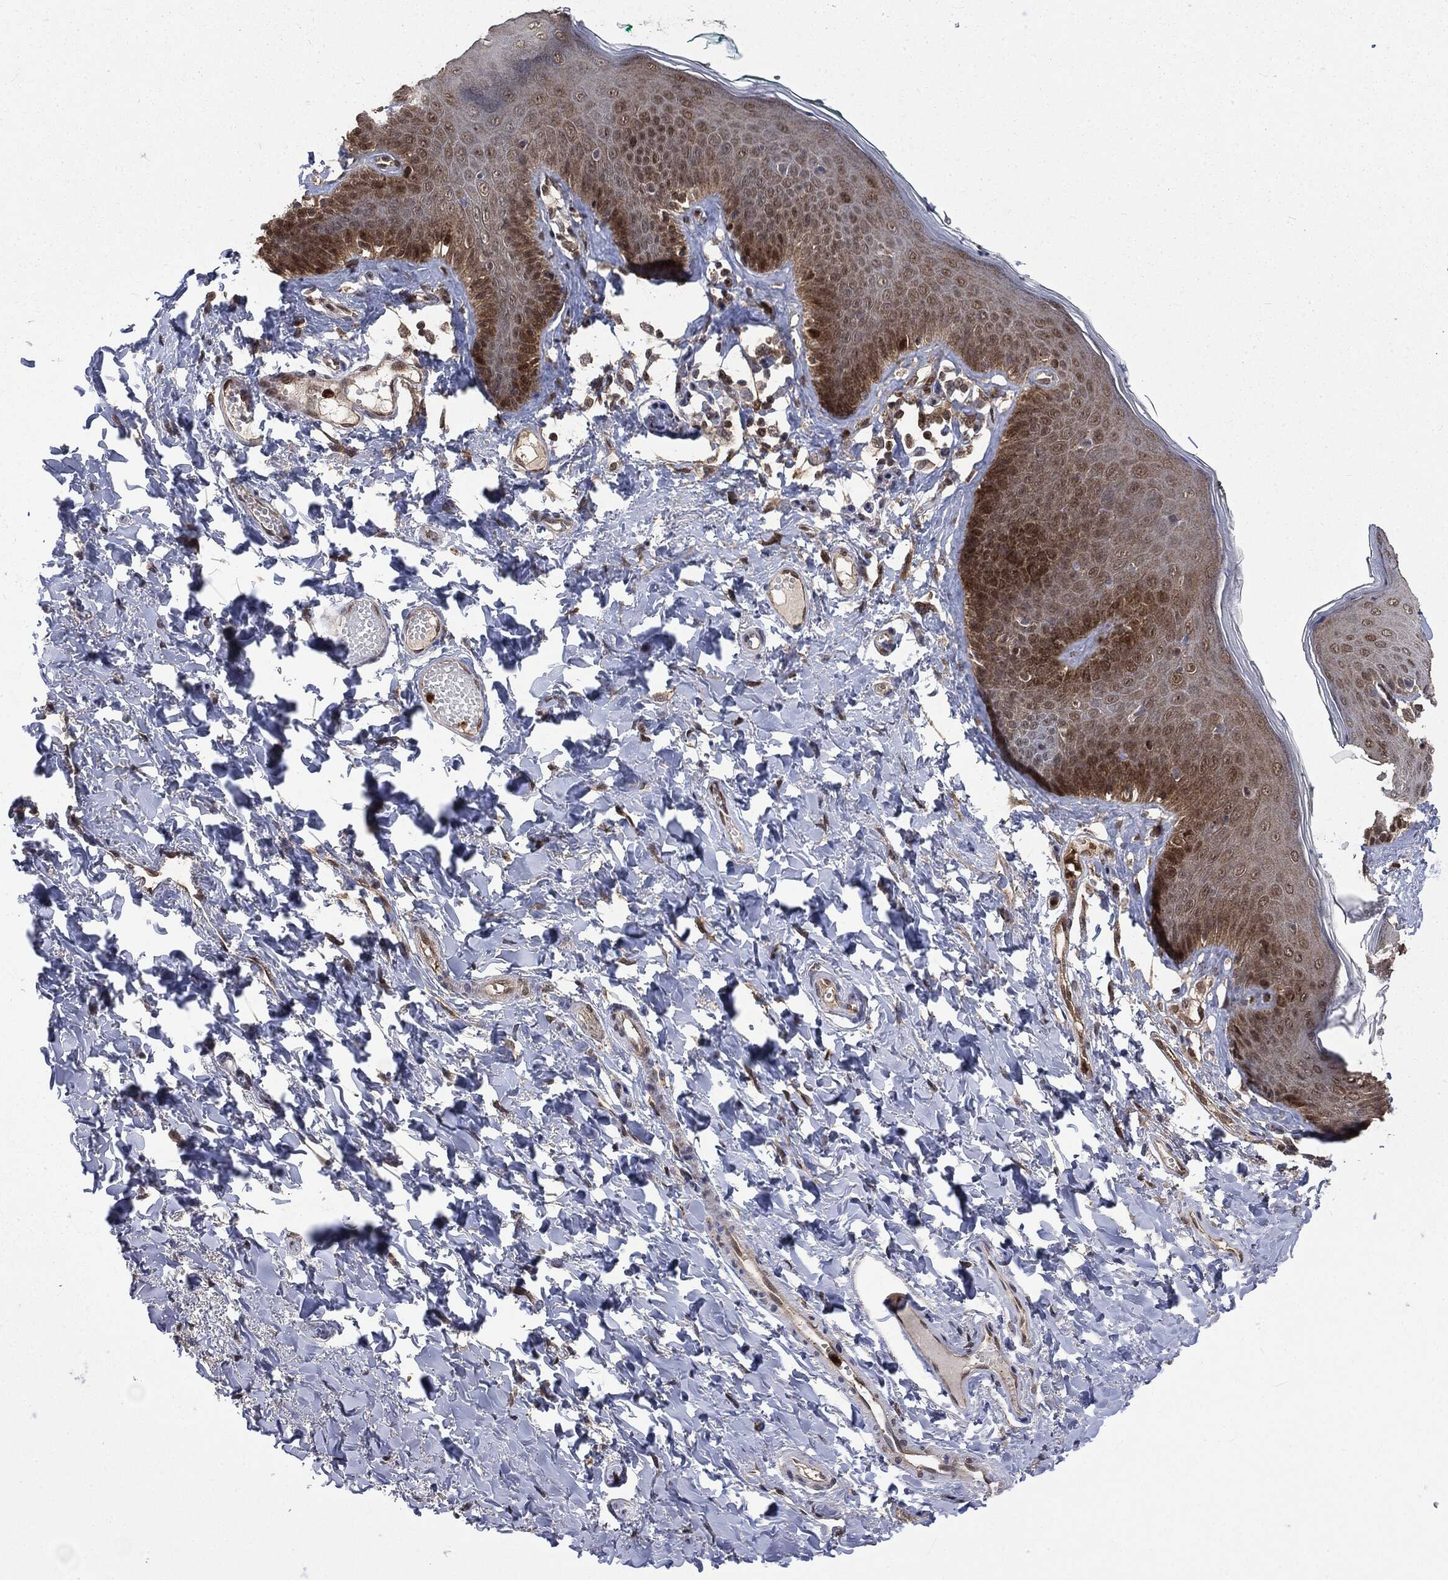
{"staining": {"intensity": "moderate", "quantity": "25%-75%", "location": "cytoplasmic/membranous,nuclear"}, "tissue": "vagina", "cell_type": "Squamous epithelial cells", "image_type": "normal", "snomed": [{"axis": "morphology", "description": "Normal tissue, NOS"}, {"axis": "topography", "description": "Vagina"}], "caption": "This histopathology image exhibits immunohistochemistry (IHC) staining of normal human vagina, with medium moderate cytoplasmic/membranous,nuclear staining in about 25%-75% of squamous epithelial cells.", "gene": "GPI", "patient": {"sex": "female", "age": 66}}